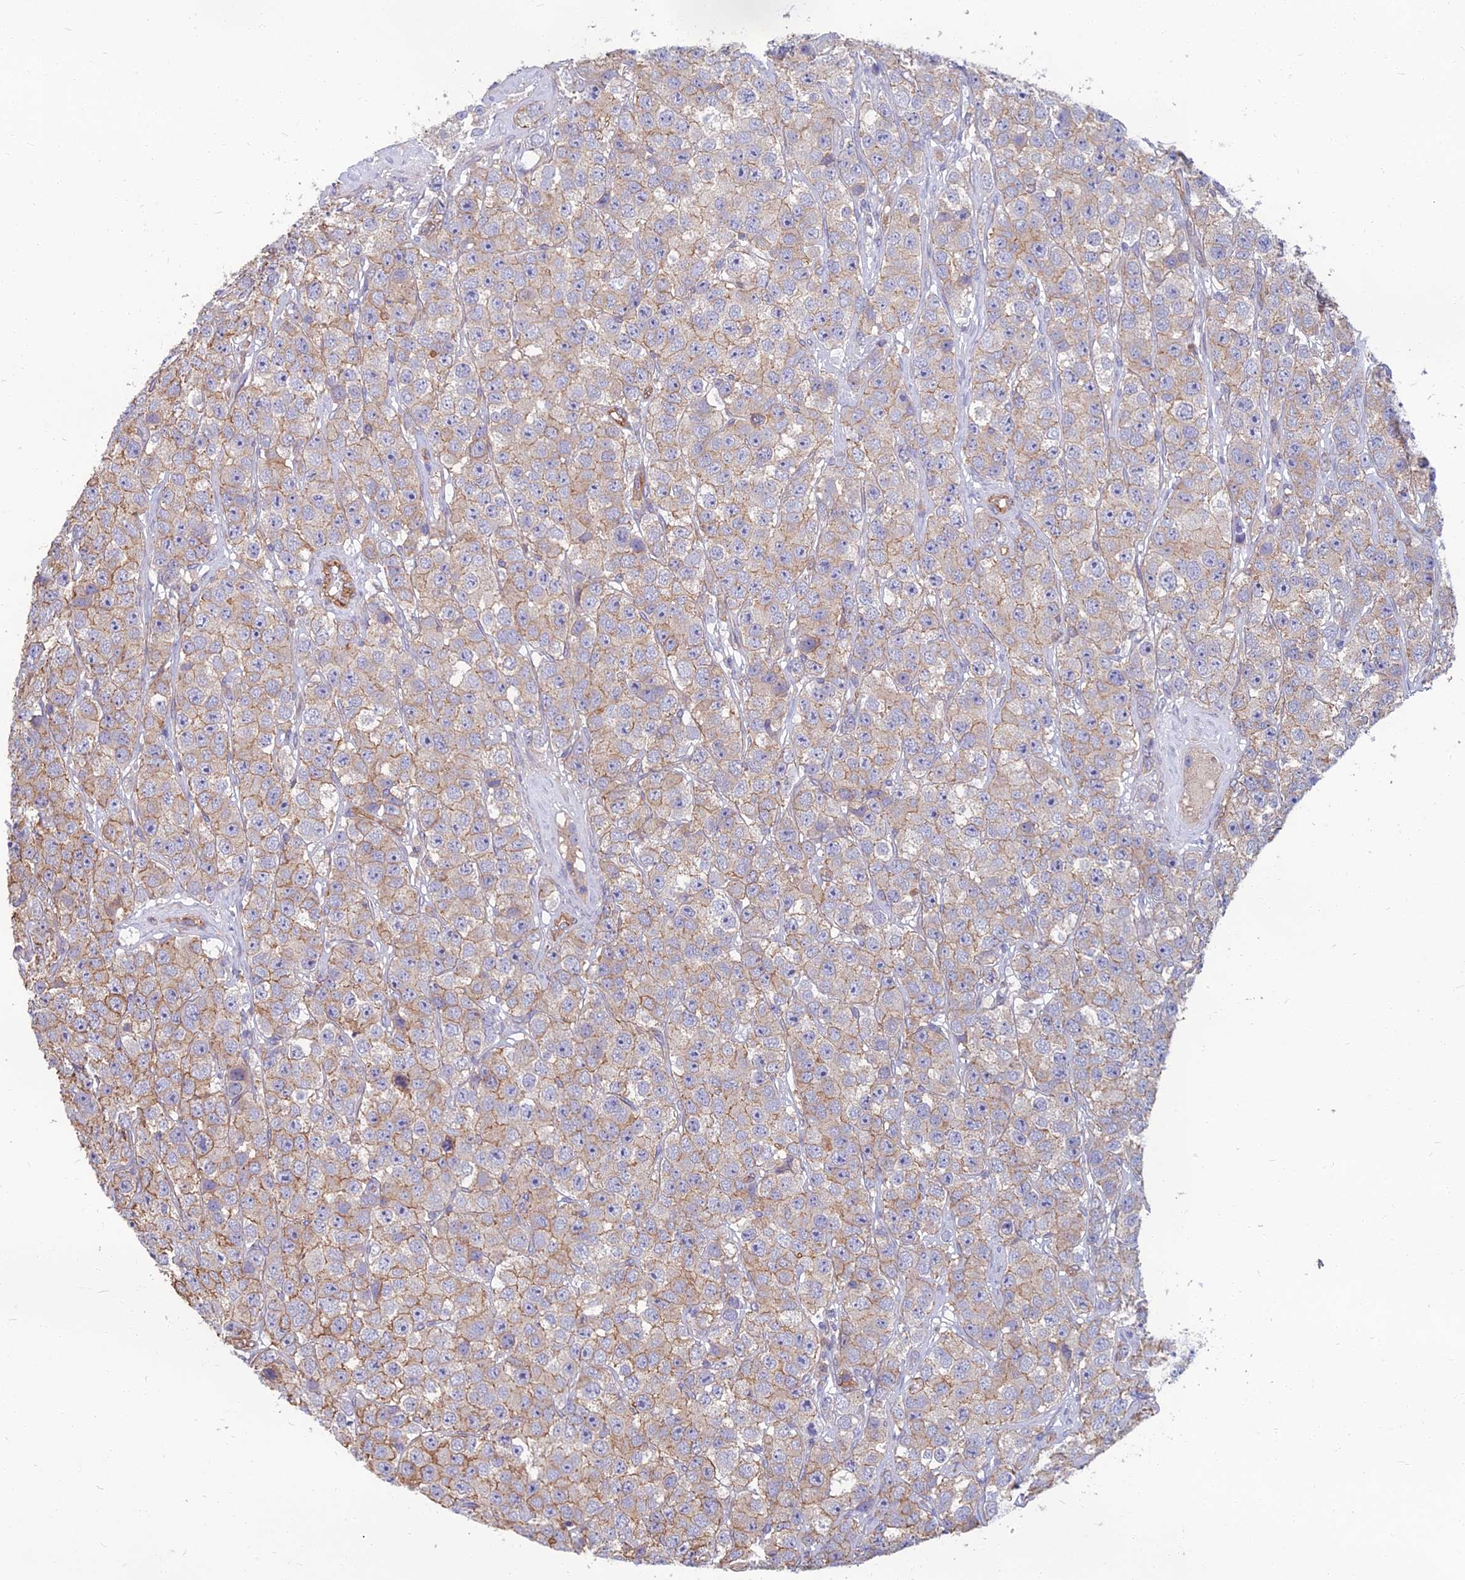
{"staining": {"intensity": "weak", "quantity": ">75%", "location": "cytoplasmic/membranous"}, "tissue": "testis cancer", "cell_type": "Tumor cells", "image_type": "cancer", "snomed": [{"axis": "morphology", "description": "Seminoma, NOS"}, {"axis": "topography", "description": "Testis"}], "caption": "An IHC histopathology image of tumor tissue is shown. Protein staining in brown labels weak cytoplasmic/membranous positivity in testis cancer (seminoma) within tumor cells.", "gene": "WDR24", "patient": {"sex": "male", "age": 28}}